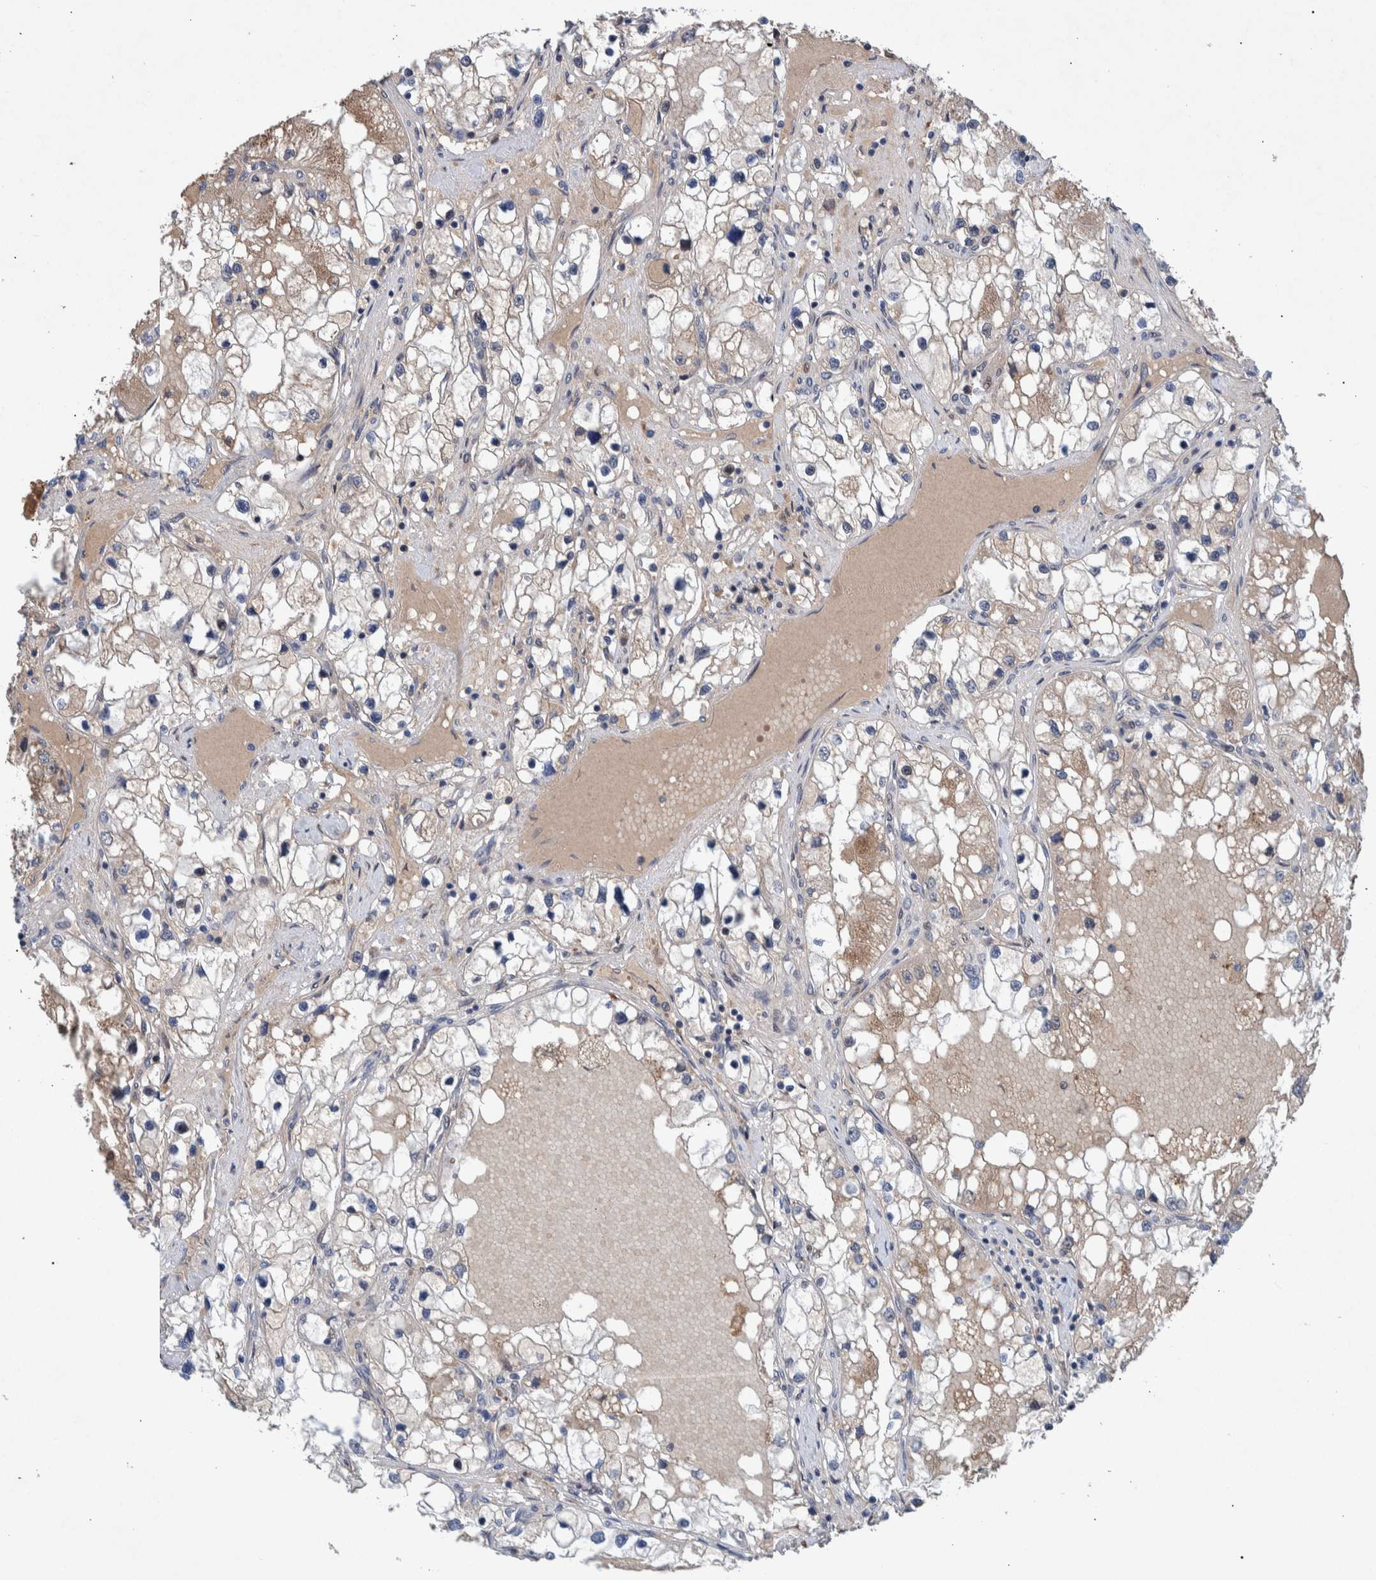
{"staining": {"intensity": "weak", "quantity": ">75%", "location": "cytoplasmic/membranous"}, "tissue": "renal cancer", "cell_type": "Tumor cells", "image_type": "cancer", "snomed": [{"axis": "morphology", "description": "Adenocarcinoma, NOS"}, {"axis": "topography", "description": "Kidney"}], "caption": "A histopathology image of human renal adenocarcinoma stained for a protein exhibits weak cytoplasmic/membranous brown staining in tumor cells.", "gene": "ESRP1", "patient": {"sex": "male", "age": 68}}